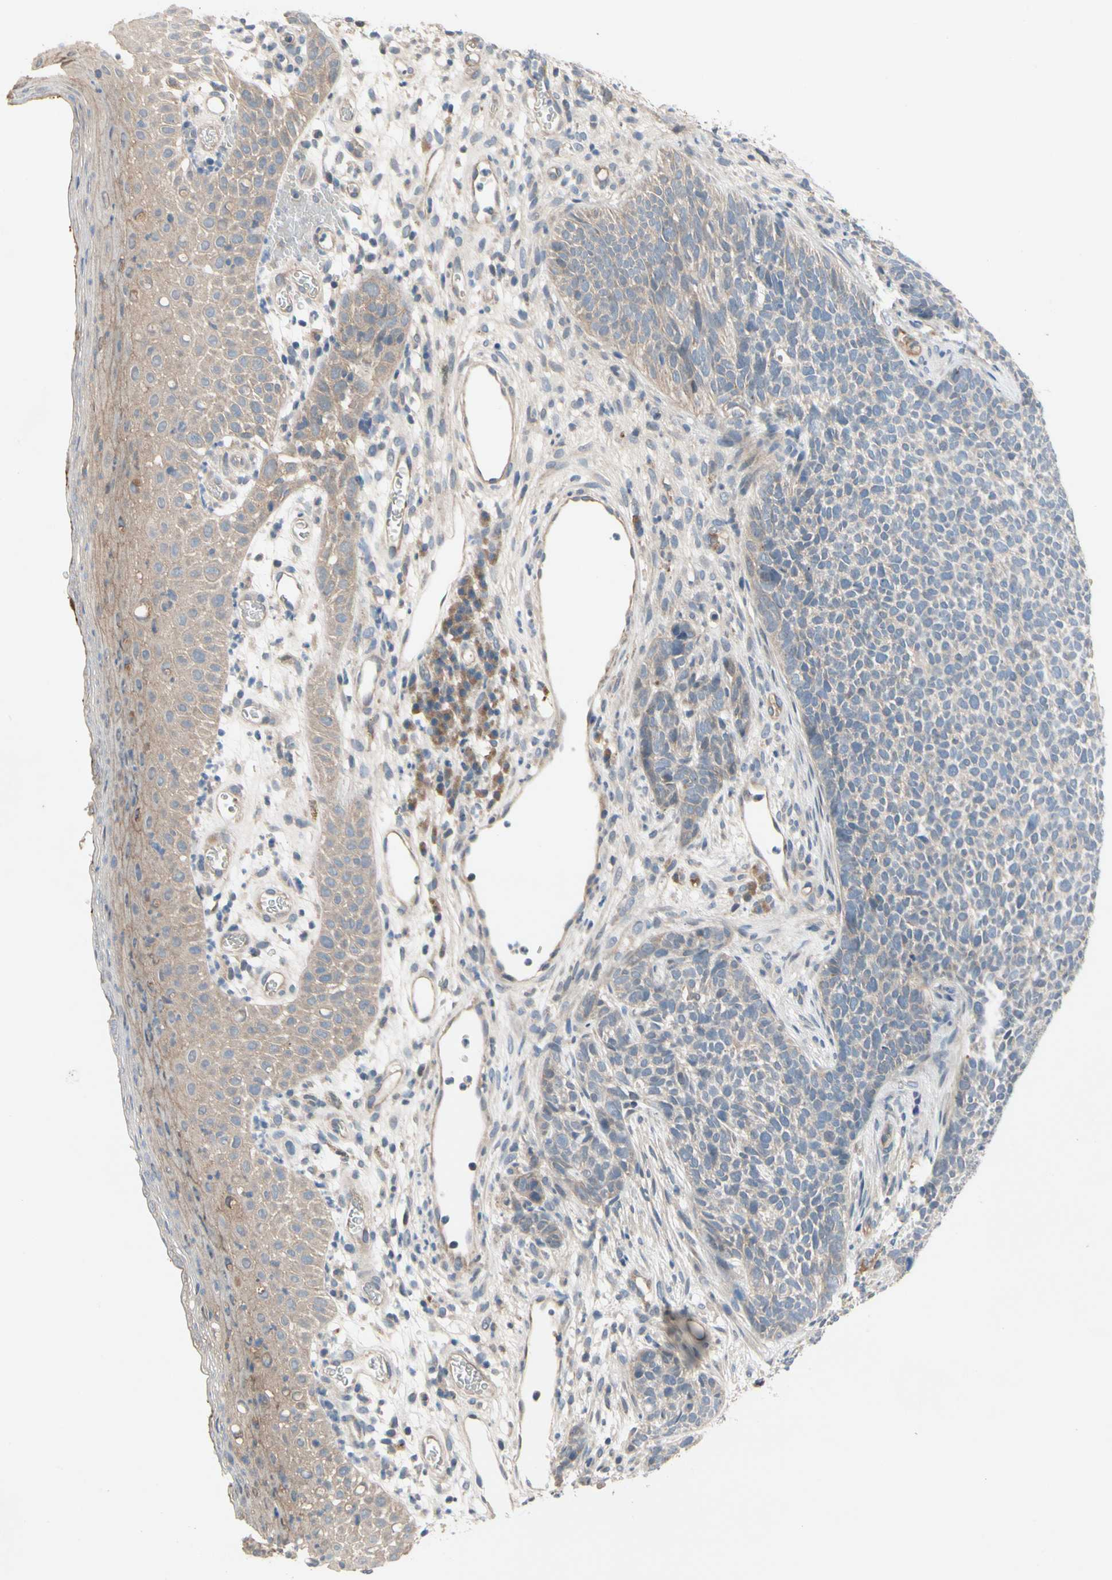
{"staining": {"intensity": "weak", "quantity": "25%-75%", "location": "cytoplasmic/membranous"}, "tissue": "skin cancer", "cell_type": "Tumor cells", "image_type": "cancer", "snomed": [{"axis": "morphology", "description": "Basal cell carcinoma"}, {"axis": "topography", "description": "Skin"}], "caption": "Protein staining of basal cell carcinoma (skin) tissue reveals weak cytoplasmic/membranous positivity in about 25%-75% of tumor cells.", "gene": "ICAM5", "patient": {"sex": "female", "age": 84}}